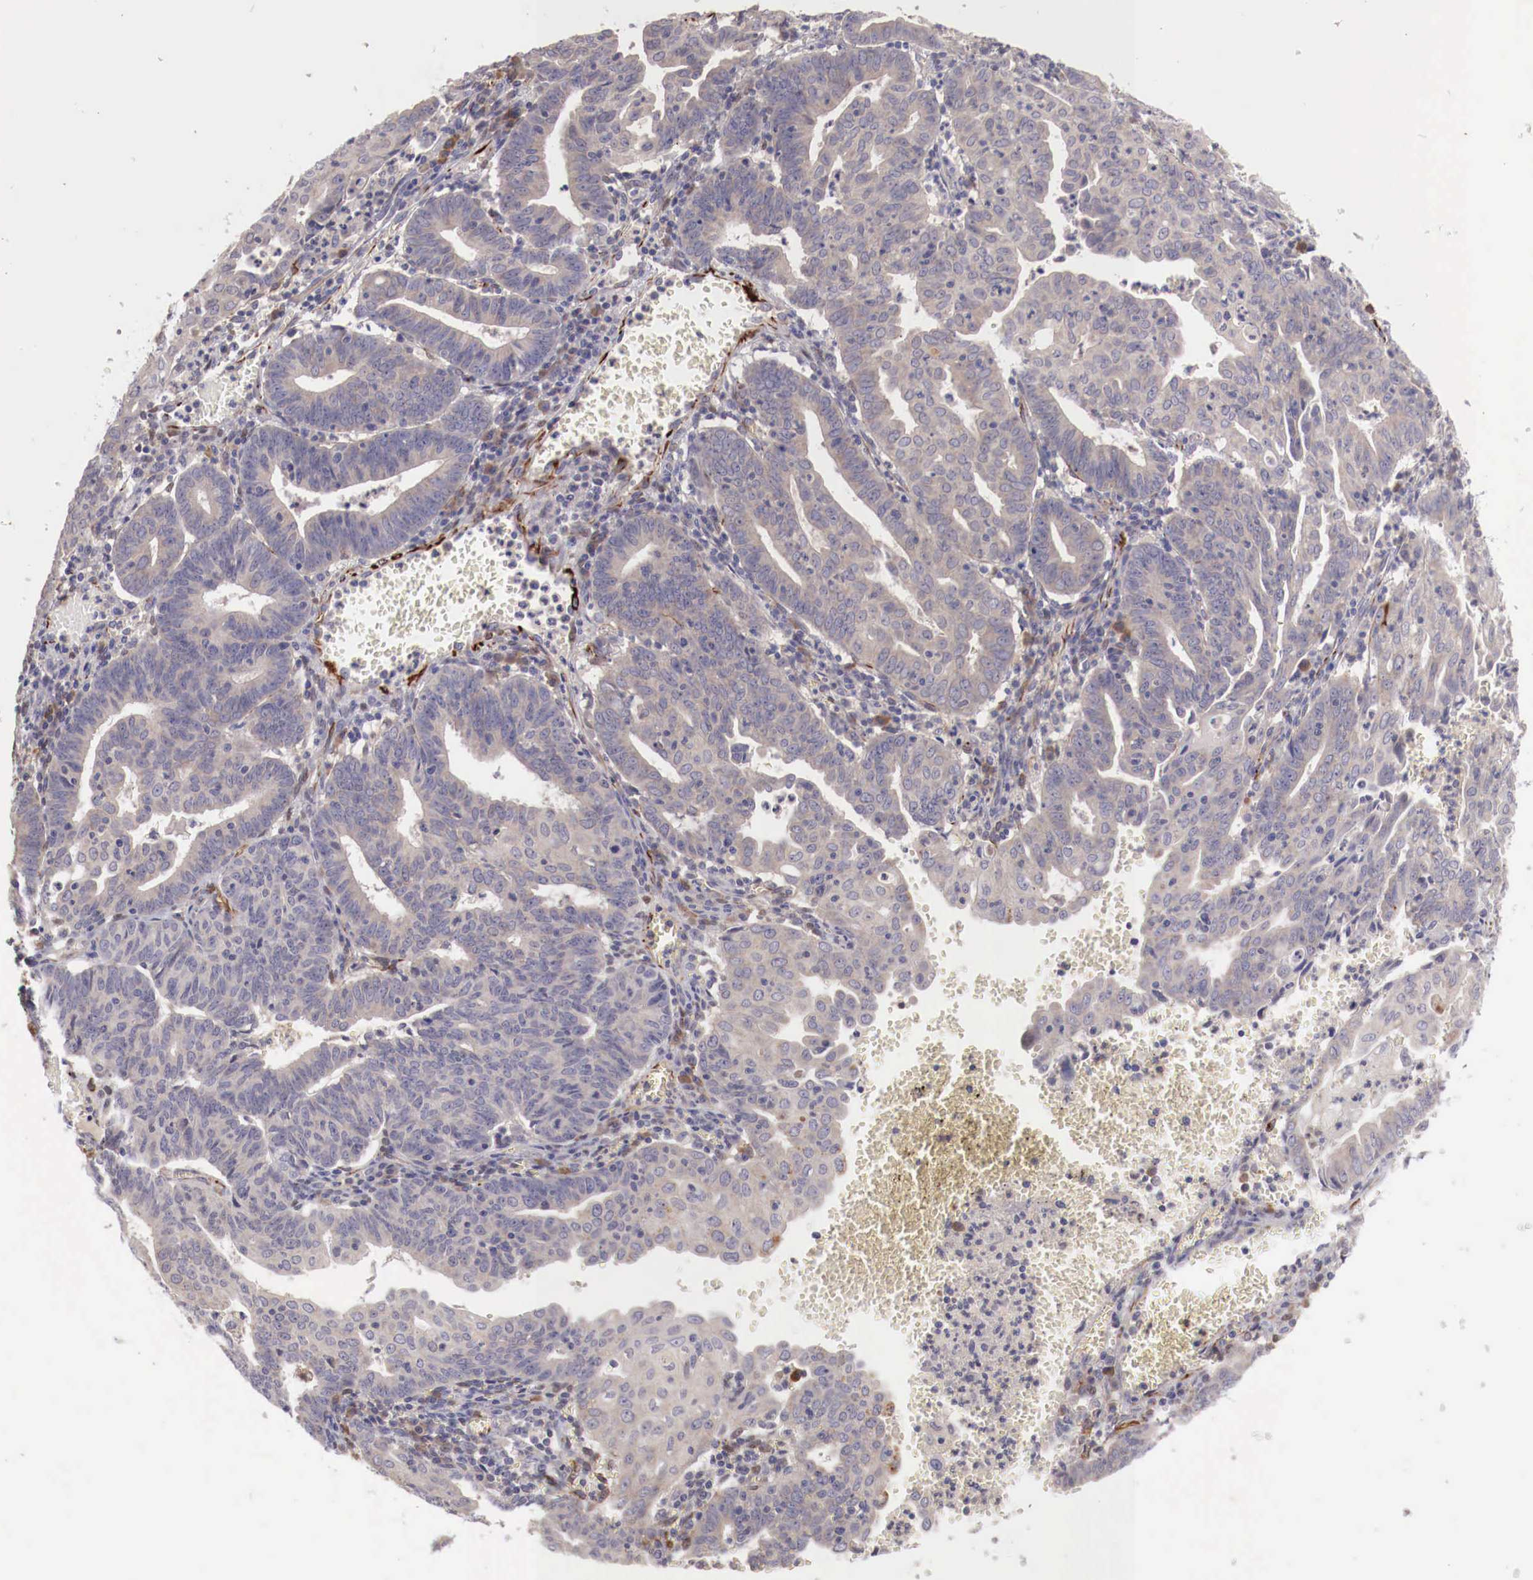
{"staining": {"intensity": "negative", "quantity": "none", "location": "none"}, "tissue": "endometrial cancer", "cell_type": "Tumor cells", "image_type": "cancer", "snomed": [{"axis": "morphology", "description": "Adenocarcinoma, NOS"}, {"axis": "topography", "description": "Endometrium"}], "caption": "Immunohistochemical staining of human endometrial adenocarcinoma reveals no significant staining in tumor cells.", "gene": "WT1", "patient": {"sex": "female", "age": 60}}